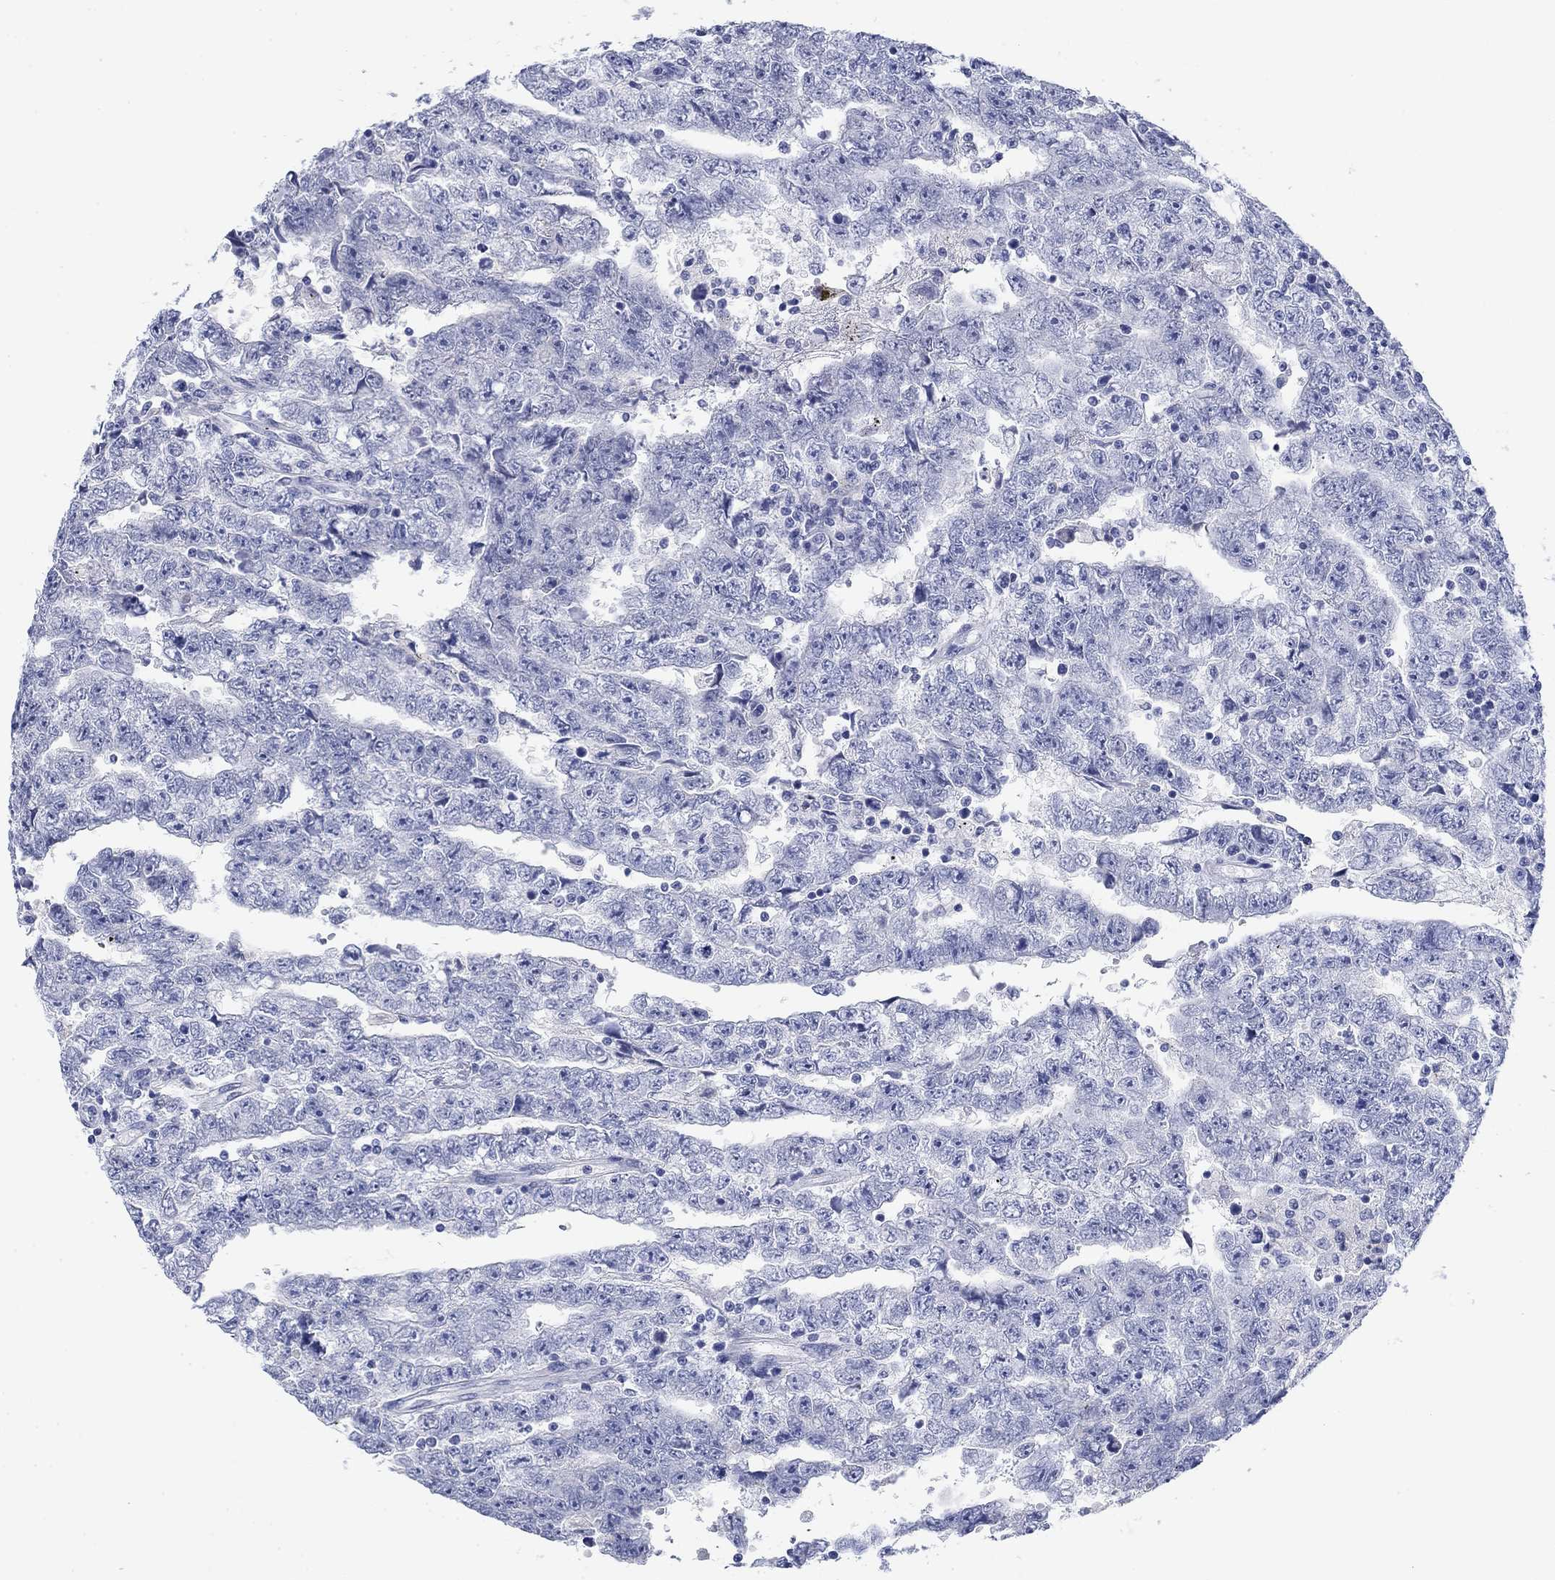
{"staining": {"intensity": "negative", "quantity": "none", "location": "none"}, "tissue": "testis cancer", "cell_type": "Tumor cells", "image_type": "cancer", "snomed": [{"axis": "morphology", "description": "Carcinoma, Embryonal, NOS"}, {"axis": "topography", "description": "Testis"}], "caption": "Image shows no significant protein positivity in tumor cells of testis cancer (embryonal carcinoma). (Stains: DAB IHC with hematoxylin counter stain, Microscopy: brightfield microscopy at high magnification).", "gene": "PDYN", "patient": {"sex": "male", "age": 25}}